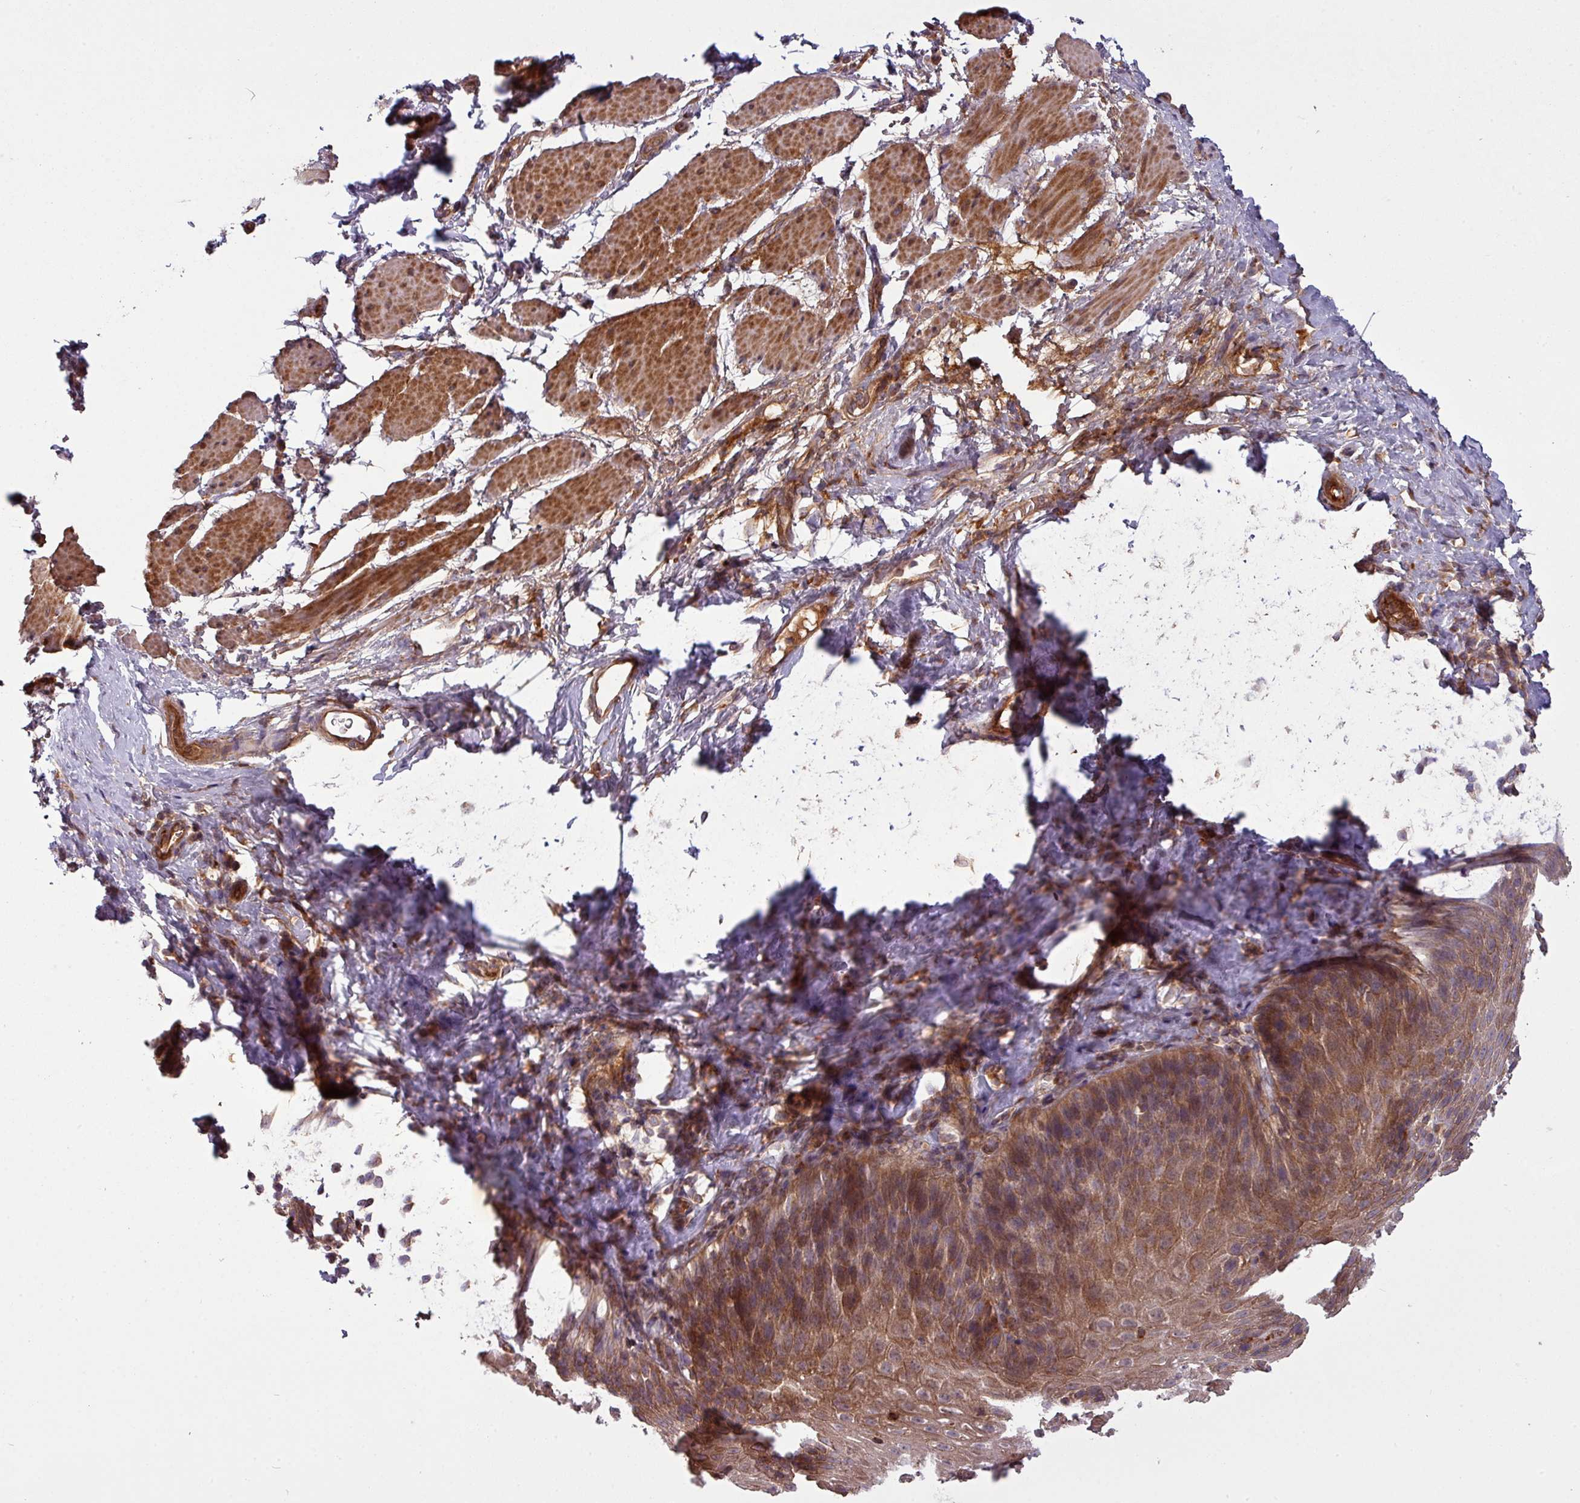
{"staining": {"intensity": "moderate", "quantity": ">75%", "location": "cytoplasmic/membranous"}, "tissue": "esophagus", "cell_type": "Squamous epithelial cells", "image_type": "normal", "snomed": [{"axis": "morphology", "description": "Normal tissue, NOS"}, {"axis": "topography", "description": "Esophagus"}], "caption": "The histopathology image reveals staining of benign esophagus, revealing moderate cytoplasmic/membranous protein expression (brown color) within squamous epithelial cells. (DAB (3,3'-diaminobenzidine) = brown stain, brightfield microscopy at high magnification).", "gene": "SNRNP25", "patient": {"sex": "female", "age": 61}}